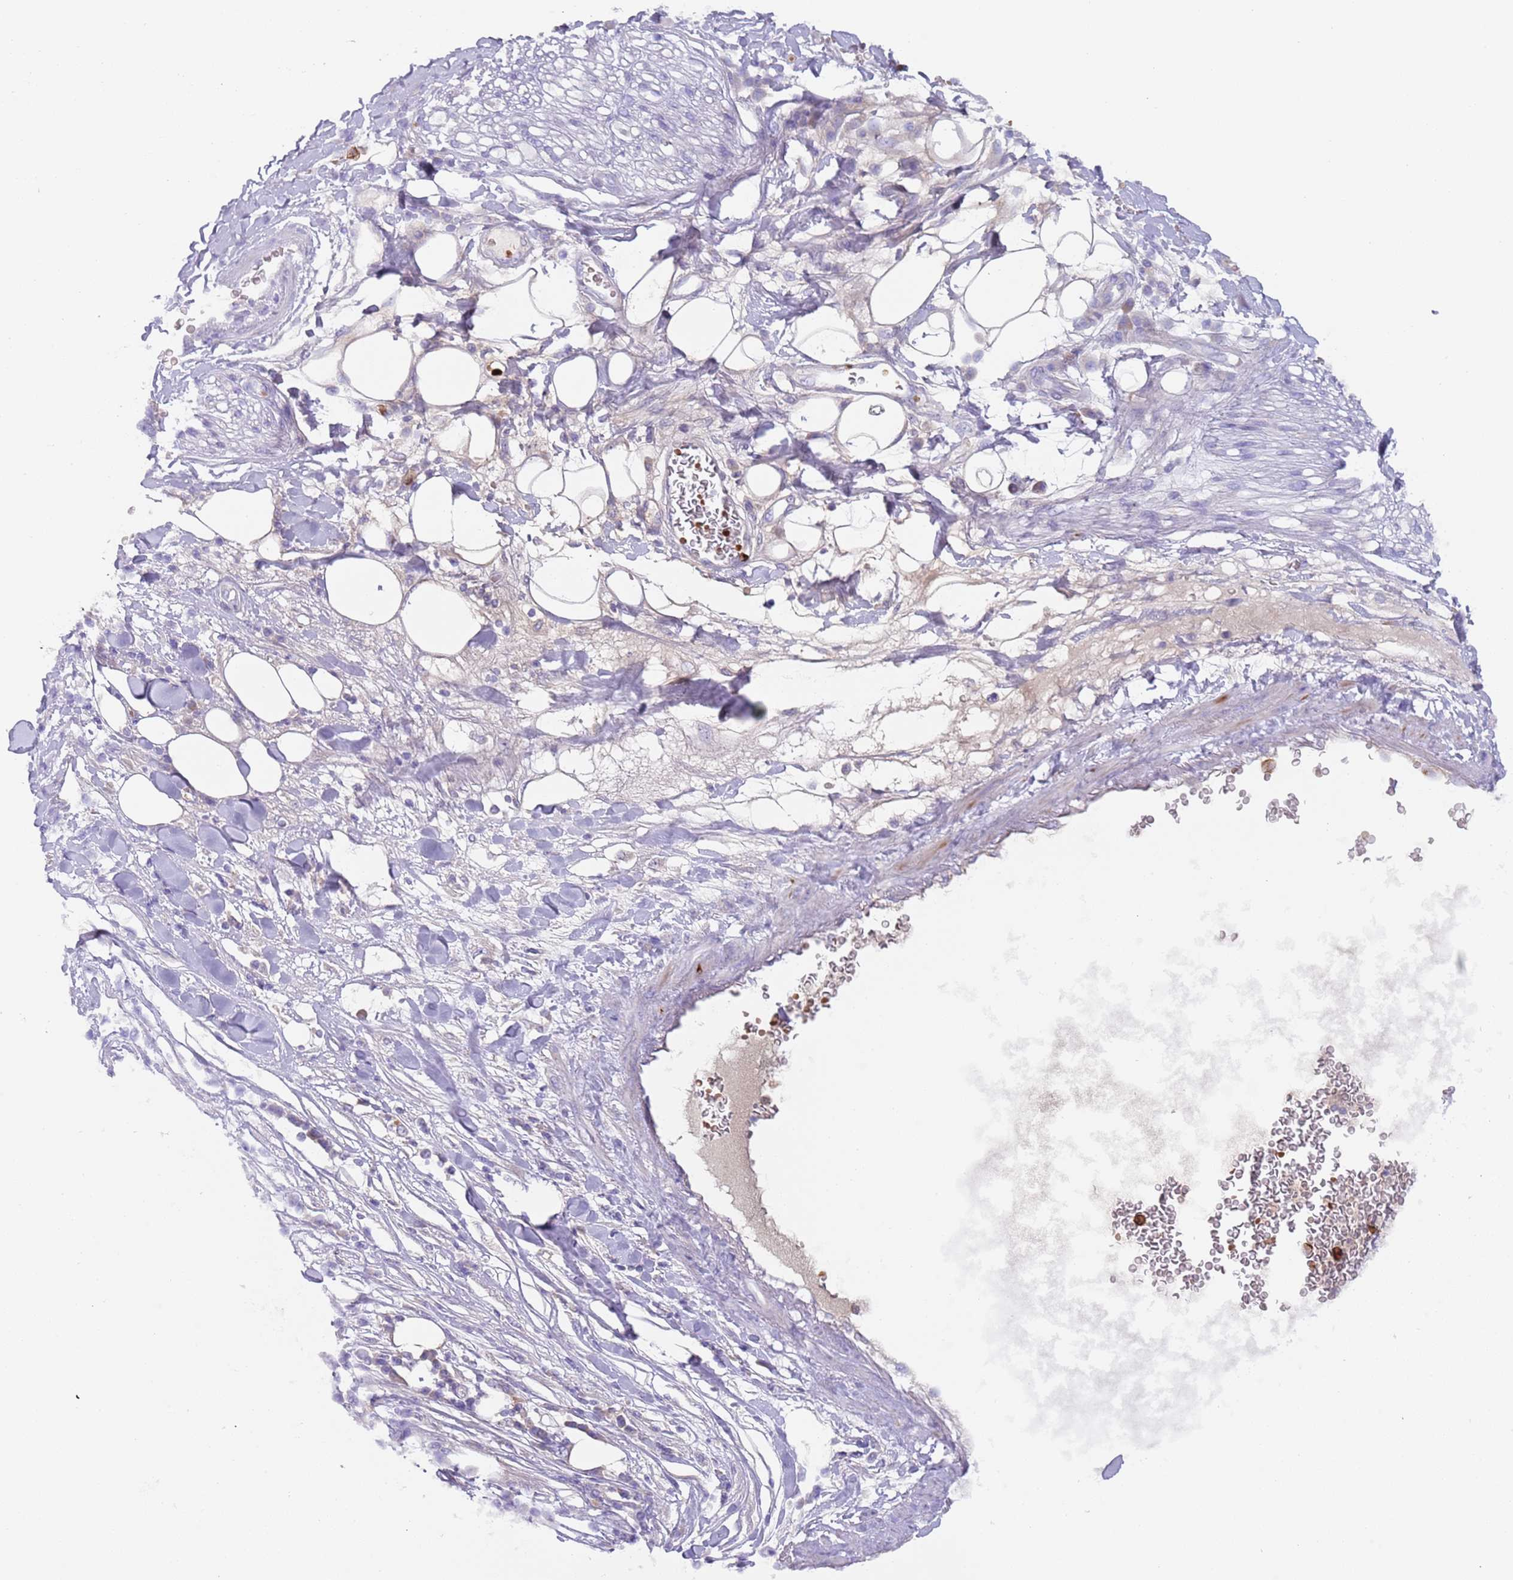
{"staining": {"intensity": "negative", "quantity": "none", "location": "none"}, "tissue": "pancreatic cancer", "cell_type": "Tumor cells", "image_type": "cancer", "snomed": [{"axis": "morphology", "description": "Adenocarcinoma, NOS"}, {"axis": "topography", "description": "Pancreas"}], "caption": "Tumor cells are negative for brown protein staining in pancreatic cancer. Nuclei are stained in blue.", "gene": "TMEM251", "patient": {"sex": "female", "age": 61}}